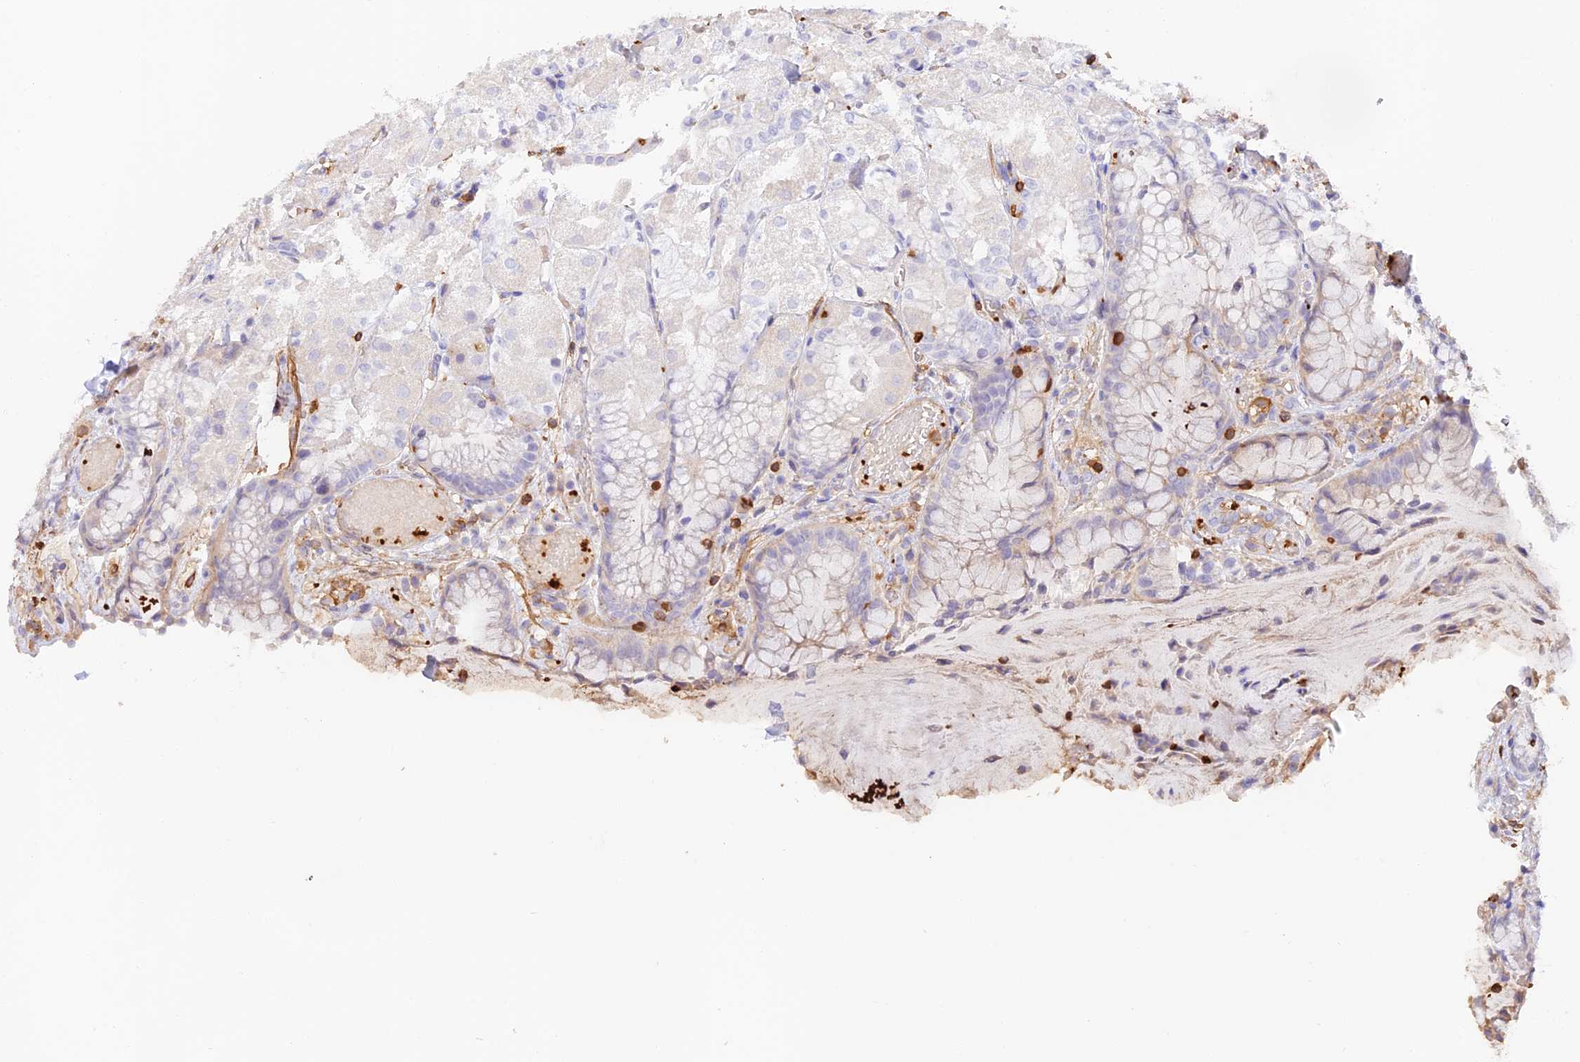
{"staining": {"intensity": "negative", "quantity": "none", "location": "none"}, "tissue": "stomach", "cell_type": "Glandular cells", "image_type": "normal", "snomed": [{"axis": "morphology", "description": "Normal tissue, NOS"}, {"axis": "topography", "description": "Stomach, upper"}], "caption": "Protein analysis of benign stomach demonstrates no significant expression in glandular cells. (DAB (3,3'-diaminobenzidine) immunohistochemistry (IHC) with hematoxylin counter stain).", "gene": "DENND1C", "patient": {"sex": "male", "age": 72}}